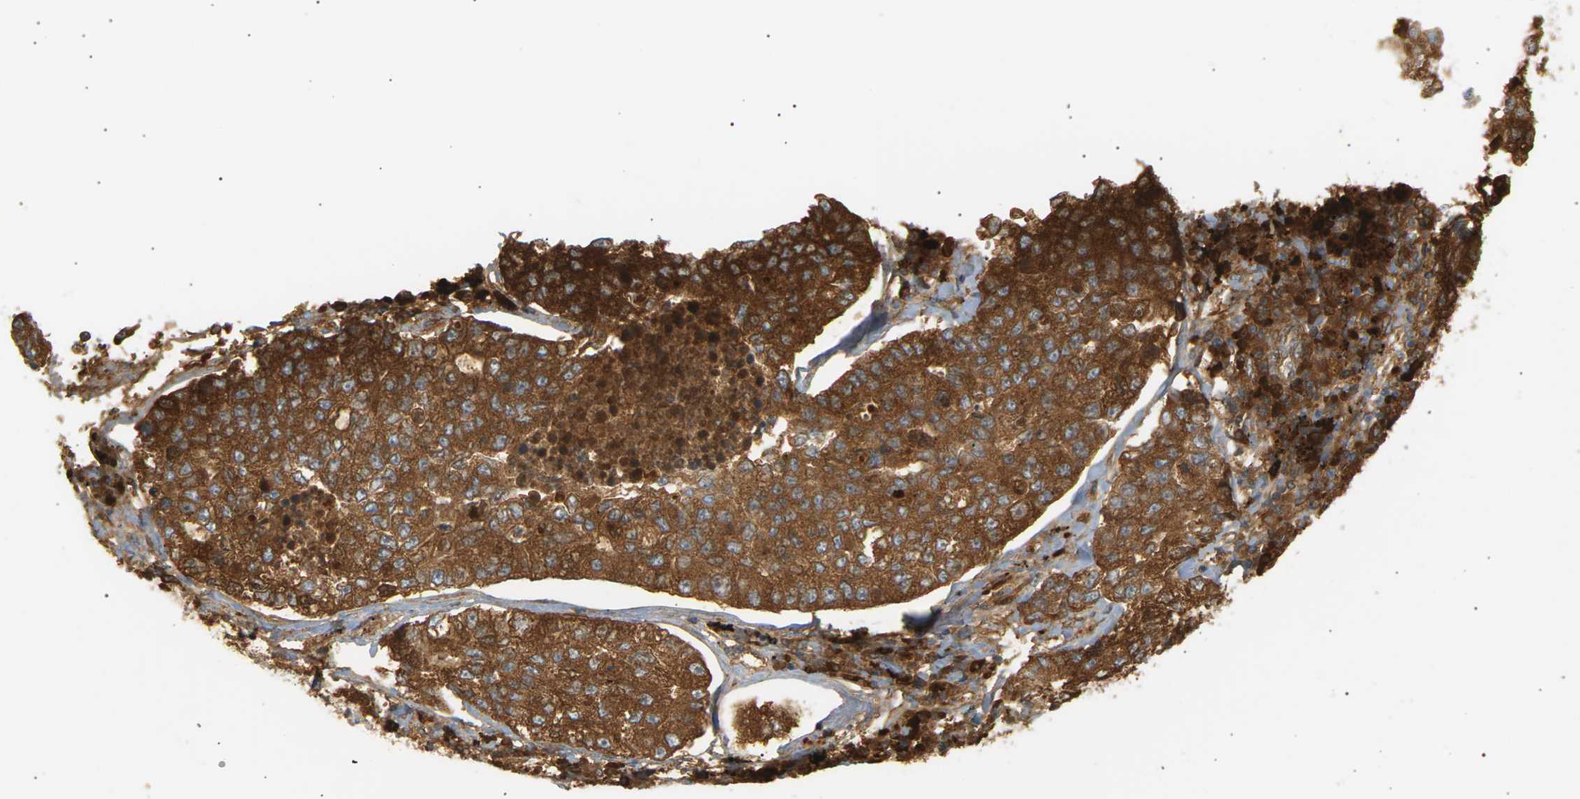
{"staining": {"intensity": "strong", "quantity": ">75%", "location": "cytoplasmic/membranous"}, "tissue": "lung cancer", "cell_type": "Tumor cells", "image_type": "cancer", "snomed": [{"axis": "morphology", "description": "Adenocarcinoma, NOS"}, {"axis": "topography", "description": "Lung"}], "caption": "The immunohistochemical stain highlights strong cytoplasmic/membranous staining in tumor cells of lung cancer (adenocarcinoma) tissue. (Stains: DAB (3,3'-diaminobenzidine) in brown, nuclei in blue, Microscopy: brightfield microscopy at high magnification).", "gene": "IGLC3", "patient": {"sex": "male", "age": 49}}